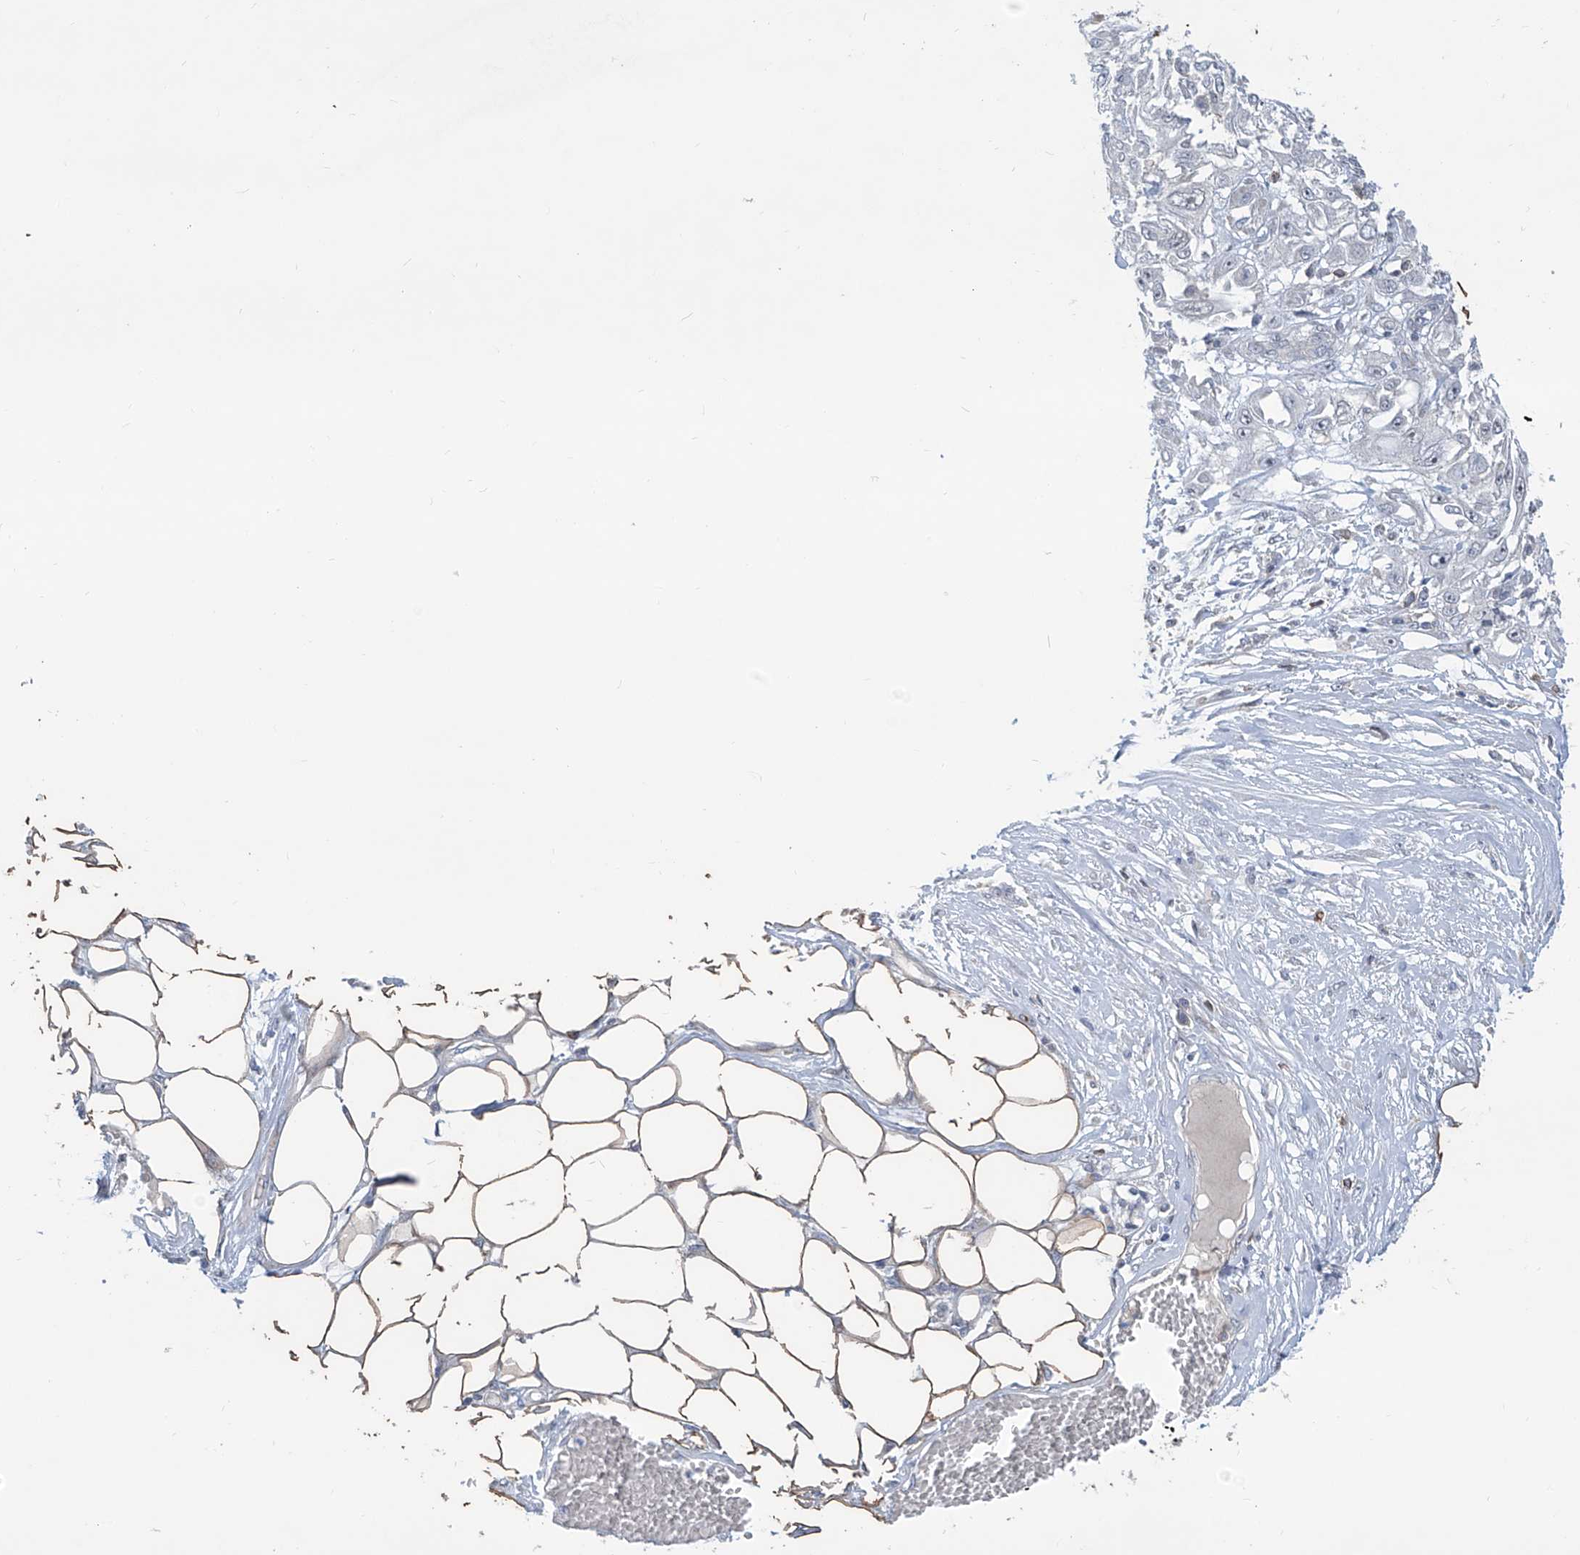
{"staining": {"intensity": "negative", "quantity": "none", "location": "none"}, "tissue": "skin cancer", "cell_type": "Tumor cells", "image_type": "cancer", "snomed": [{"axis": "morphology", "description": "Squamous cell carcinoma, NOS"}, {"axis": "morphology", "description": "Squamous cell carcinoma, metastatic, NOS"}, {"axis": "topography", "description": "Skin"}, {"axis": "topography", "description": "Lymph node"}], "caption": "Immunohistochemical staining of skin cancer exhibits no significant staining in tumor cells. The staining was performed using DAB to visualize the protein expression in brown, while the nuclei were stained in blue with hematoxylin (Magnification: 20x).", "gene": "ZBTB48", "patient": {"sex": "male", "age": 75}}